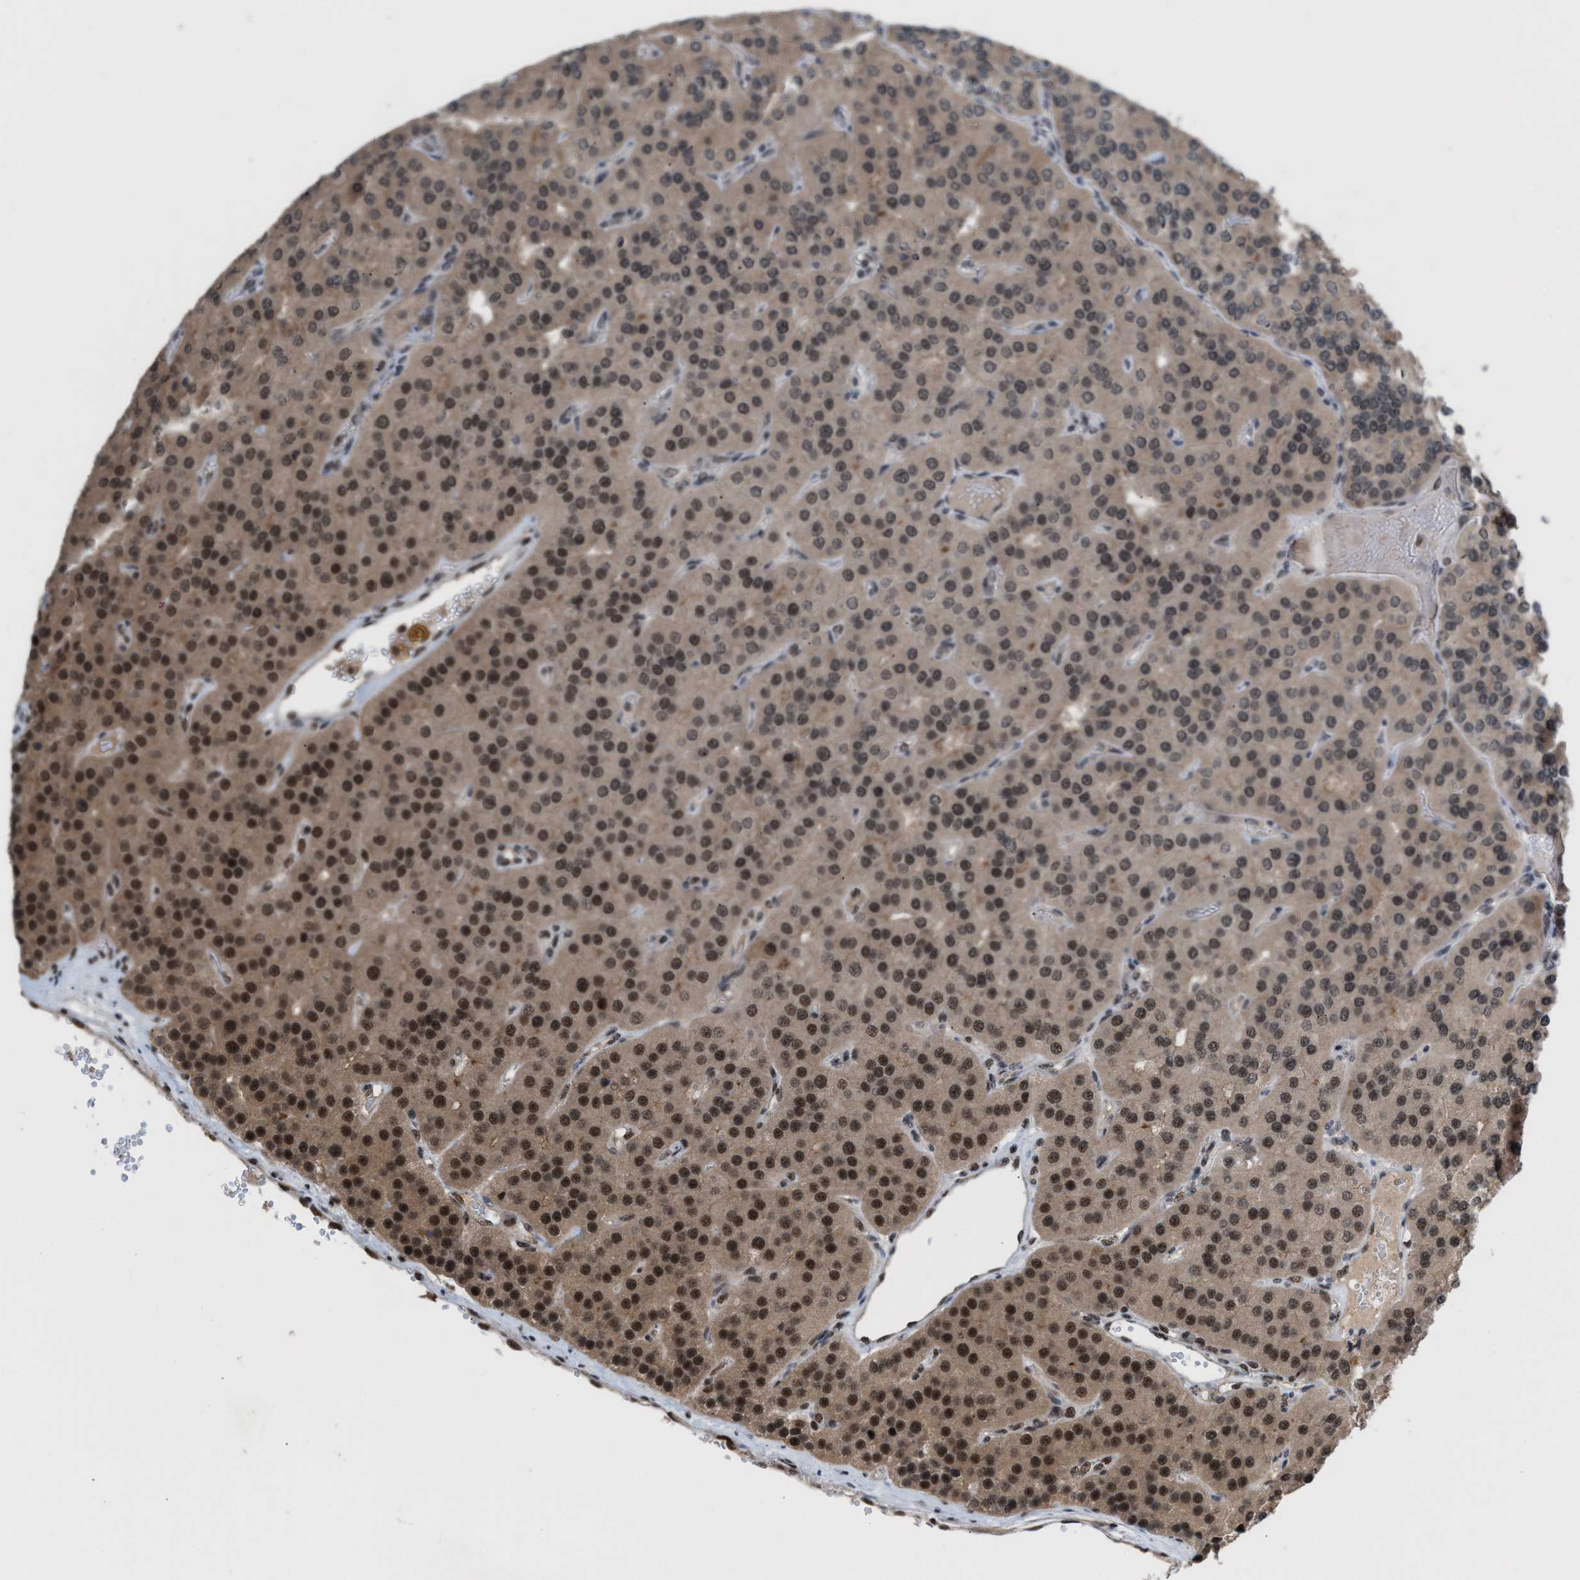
{"staining": {"intensity": "strong", "quantity": ">75%", "location": "cytoplasmic/membranous,nuclear"}, "tissue": "parathyroid gland", "cell_type": "Glandular cells", "image_type": "normal", "snomed": [{"axis": "morphology", "description": "Normal tissue, NOS"}, {"axis": "morphology", "description": "Adenoma, NOS"}, {"axis": "topography", "description": "Parathyroid gland"}], "caption": "An immunohistochemistry histopathology image of benign tissue is shown. Protein staining in brown shows strong cytoplasmic/membranous,nuclear positivity in parathyroid gland within glandular cells. Immunohistochemistry stains the protein in brown and the nuclei are stained blue.", "gene": "PRPF4", "patient": {"sex": "female", "age": 86}}